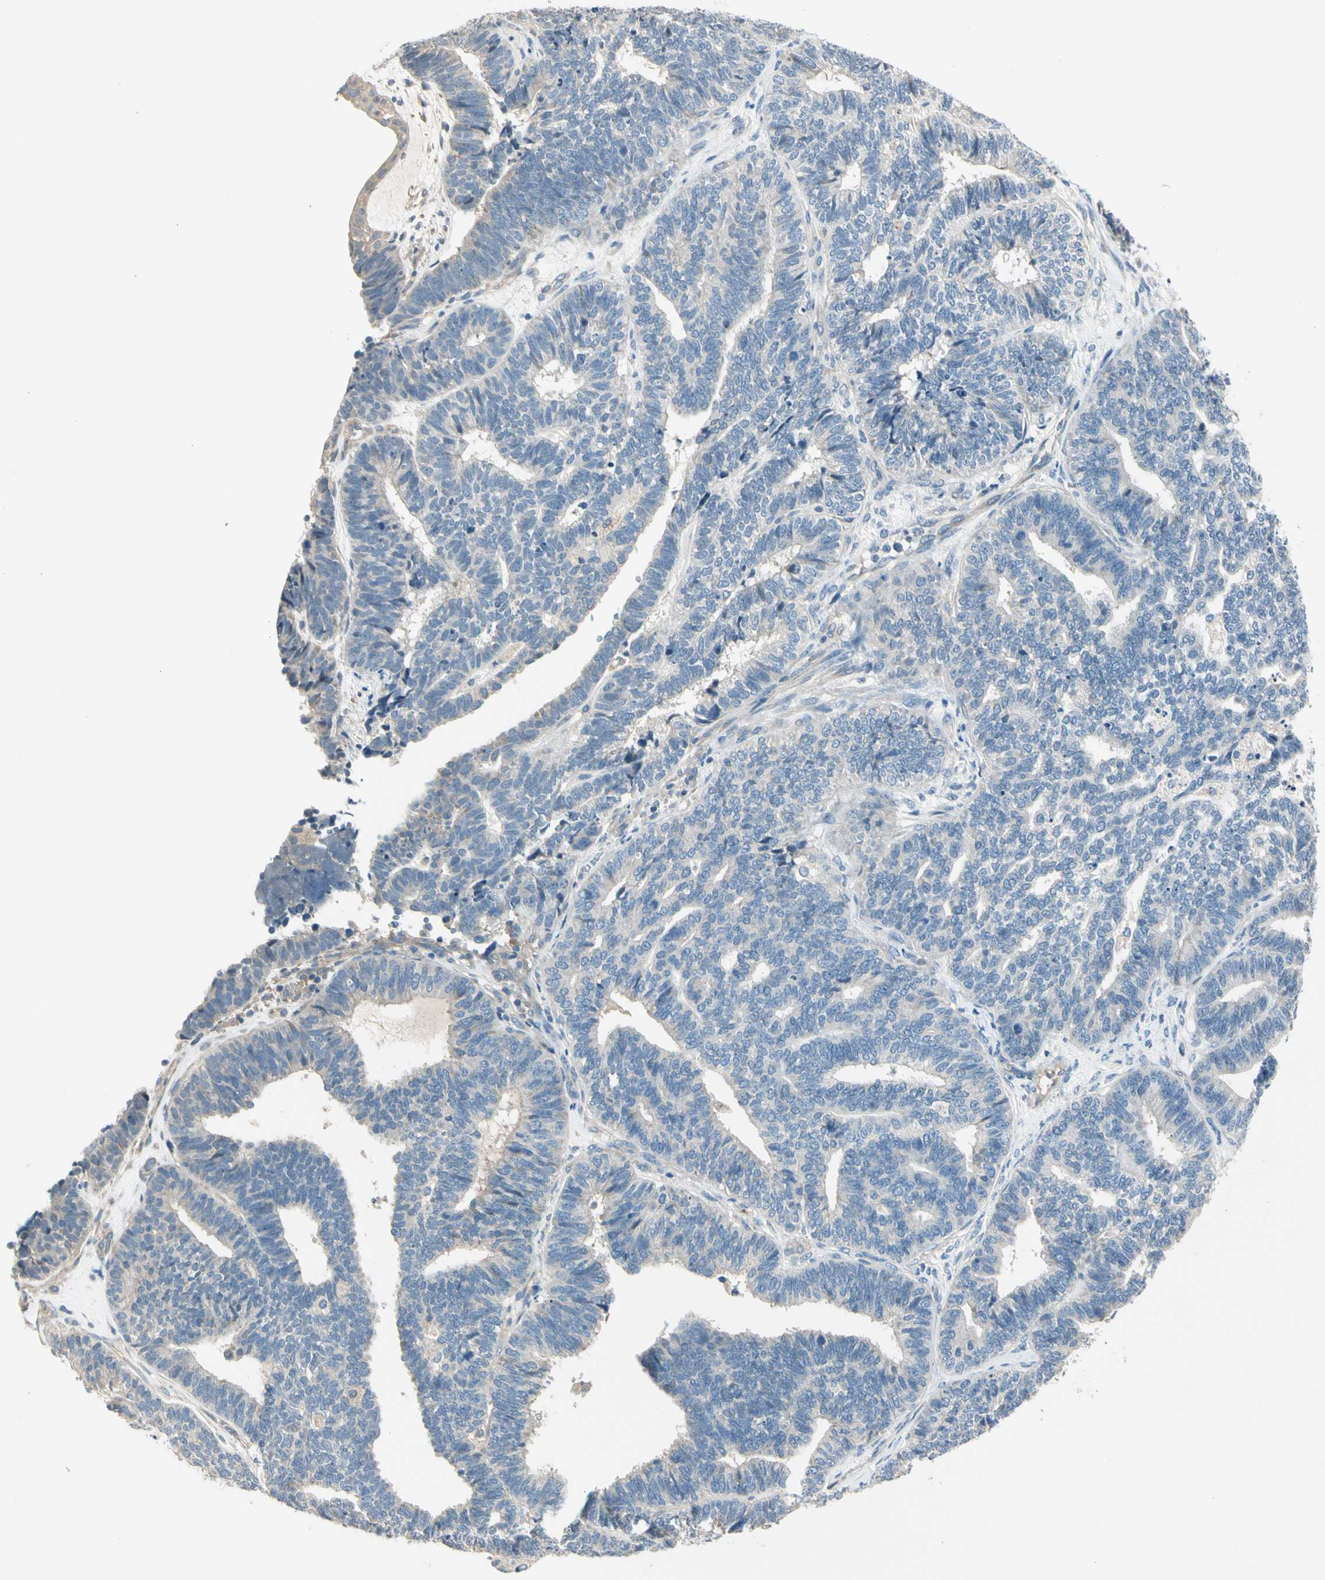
{"staining": {"intensity": "negative", "quantity": "none", "location": "none"}, "tissue": "endometrial cancer", "cell_type": "Tumor cells", "image_type": "cancer", "snomed": [{"axis": "morphology", "description": "Adenocarcinoma, NOS"}, {"axis": "topography", "description": "Endometrium"}], "caption": "This is a image of IHC staining of adenocarcinoma (endometrial), which shows no staining in tumor cells. The staining was performed using DAB (3,3'-diaminobenzidine) to visualize the protein expression in brown, while the nuclei were stained in blue with hematoxylin (Magnification: 20x).", "gene": "GPR153", "patient": {"sex": "female", "age": 70}}